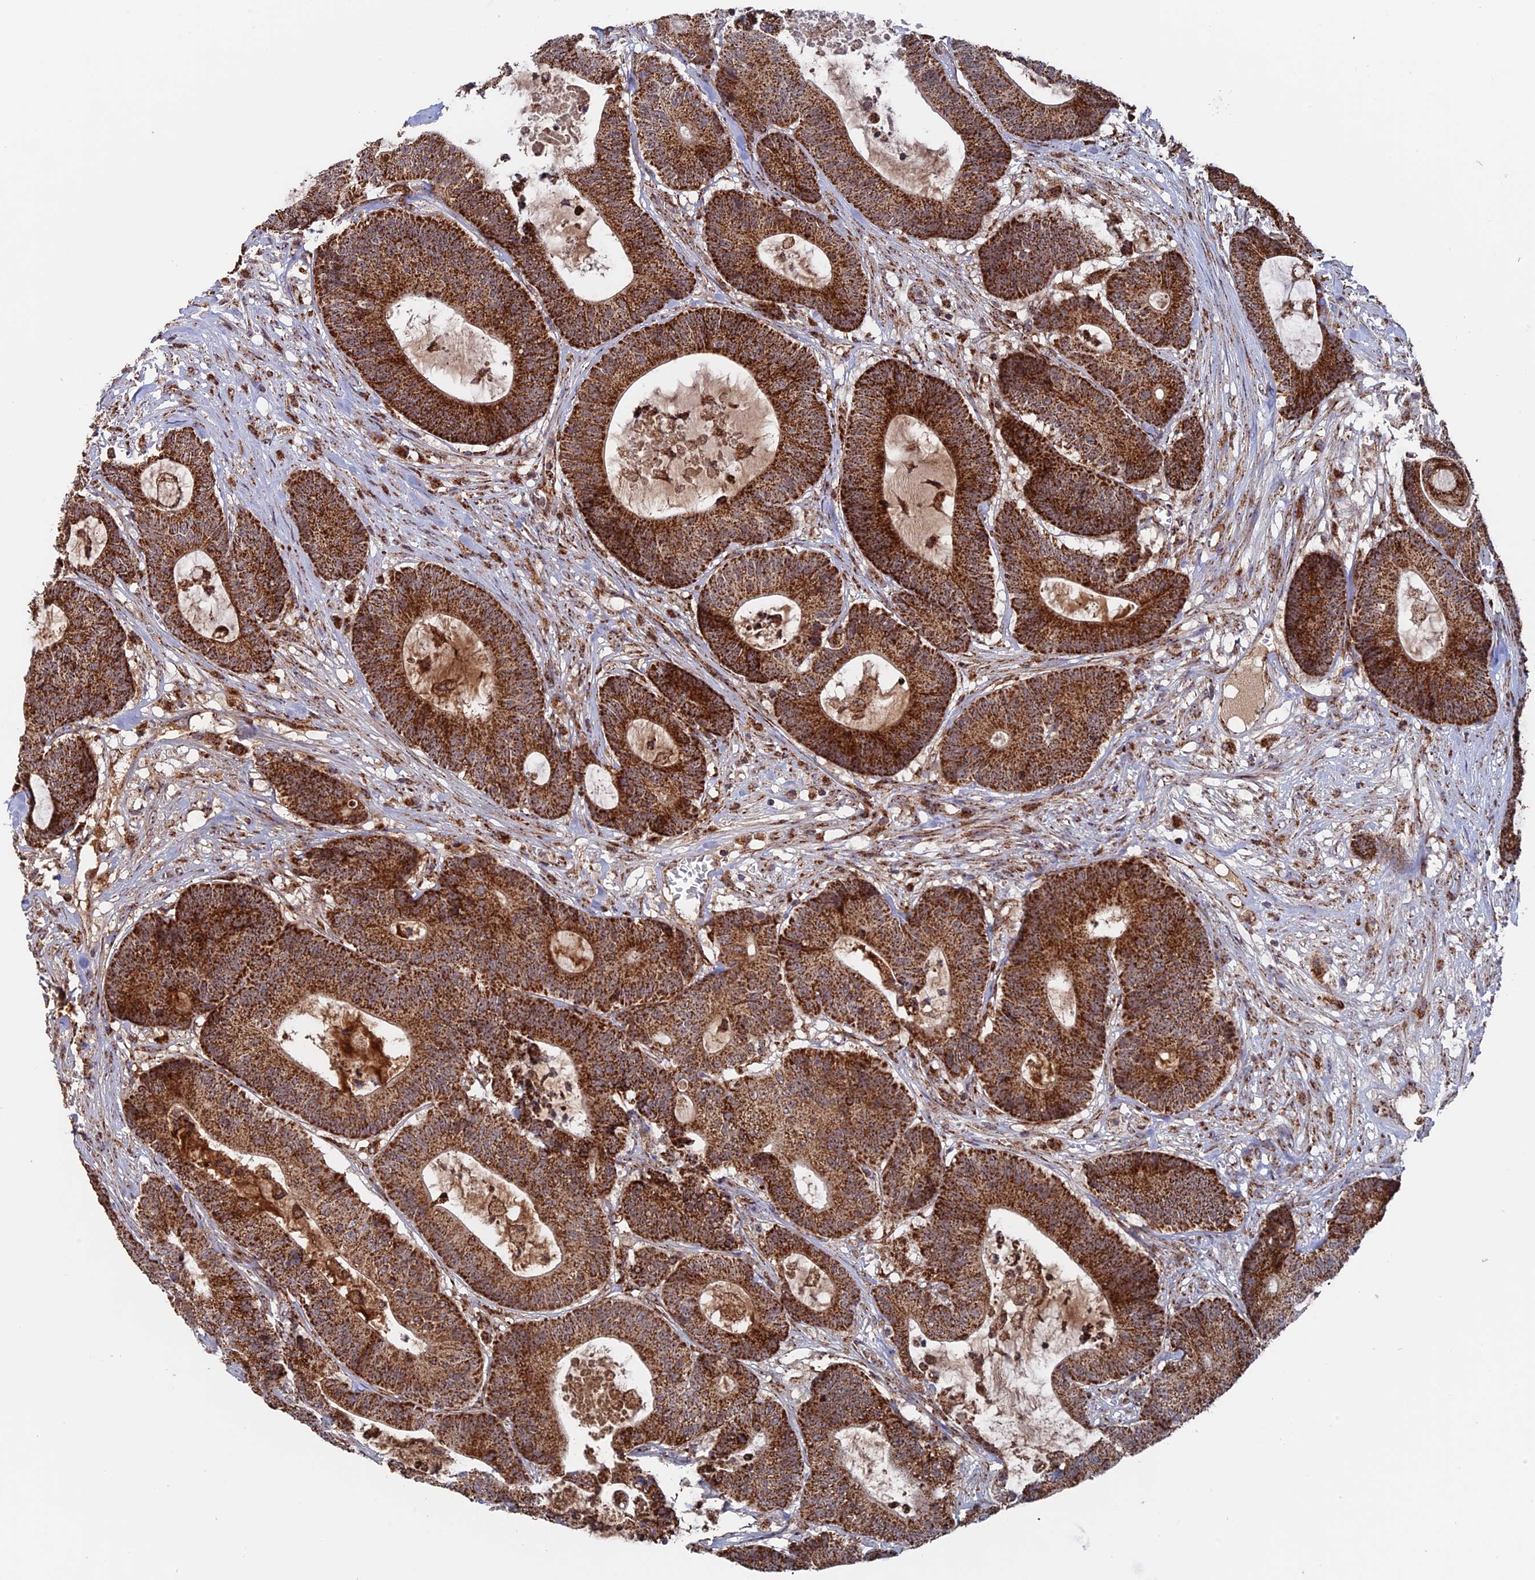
{"staining": {"intensity": "strong", "quantity": ">75%", "location": "cytoplasmic/membranous"}, "tissue": "colorectal cancer", "cell_type": "Tumor cells", "image_type": "cancer", "snomed": [{"axis": "morphology", "description": "Adenocarcinoma, NOS"}, {"axis": "topography", "description": "Colon"}], "caption": "Protein staining by IHC demonstrates strong cytoplasmic/membranous expression in approximately >75% of tumor cells in colorectal cancer.", "gene": "DTYMK", "patient": {"sex": "female", "age": 84}}